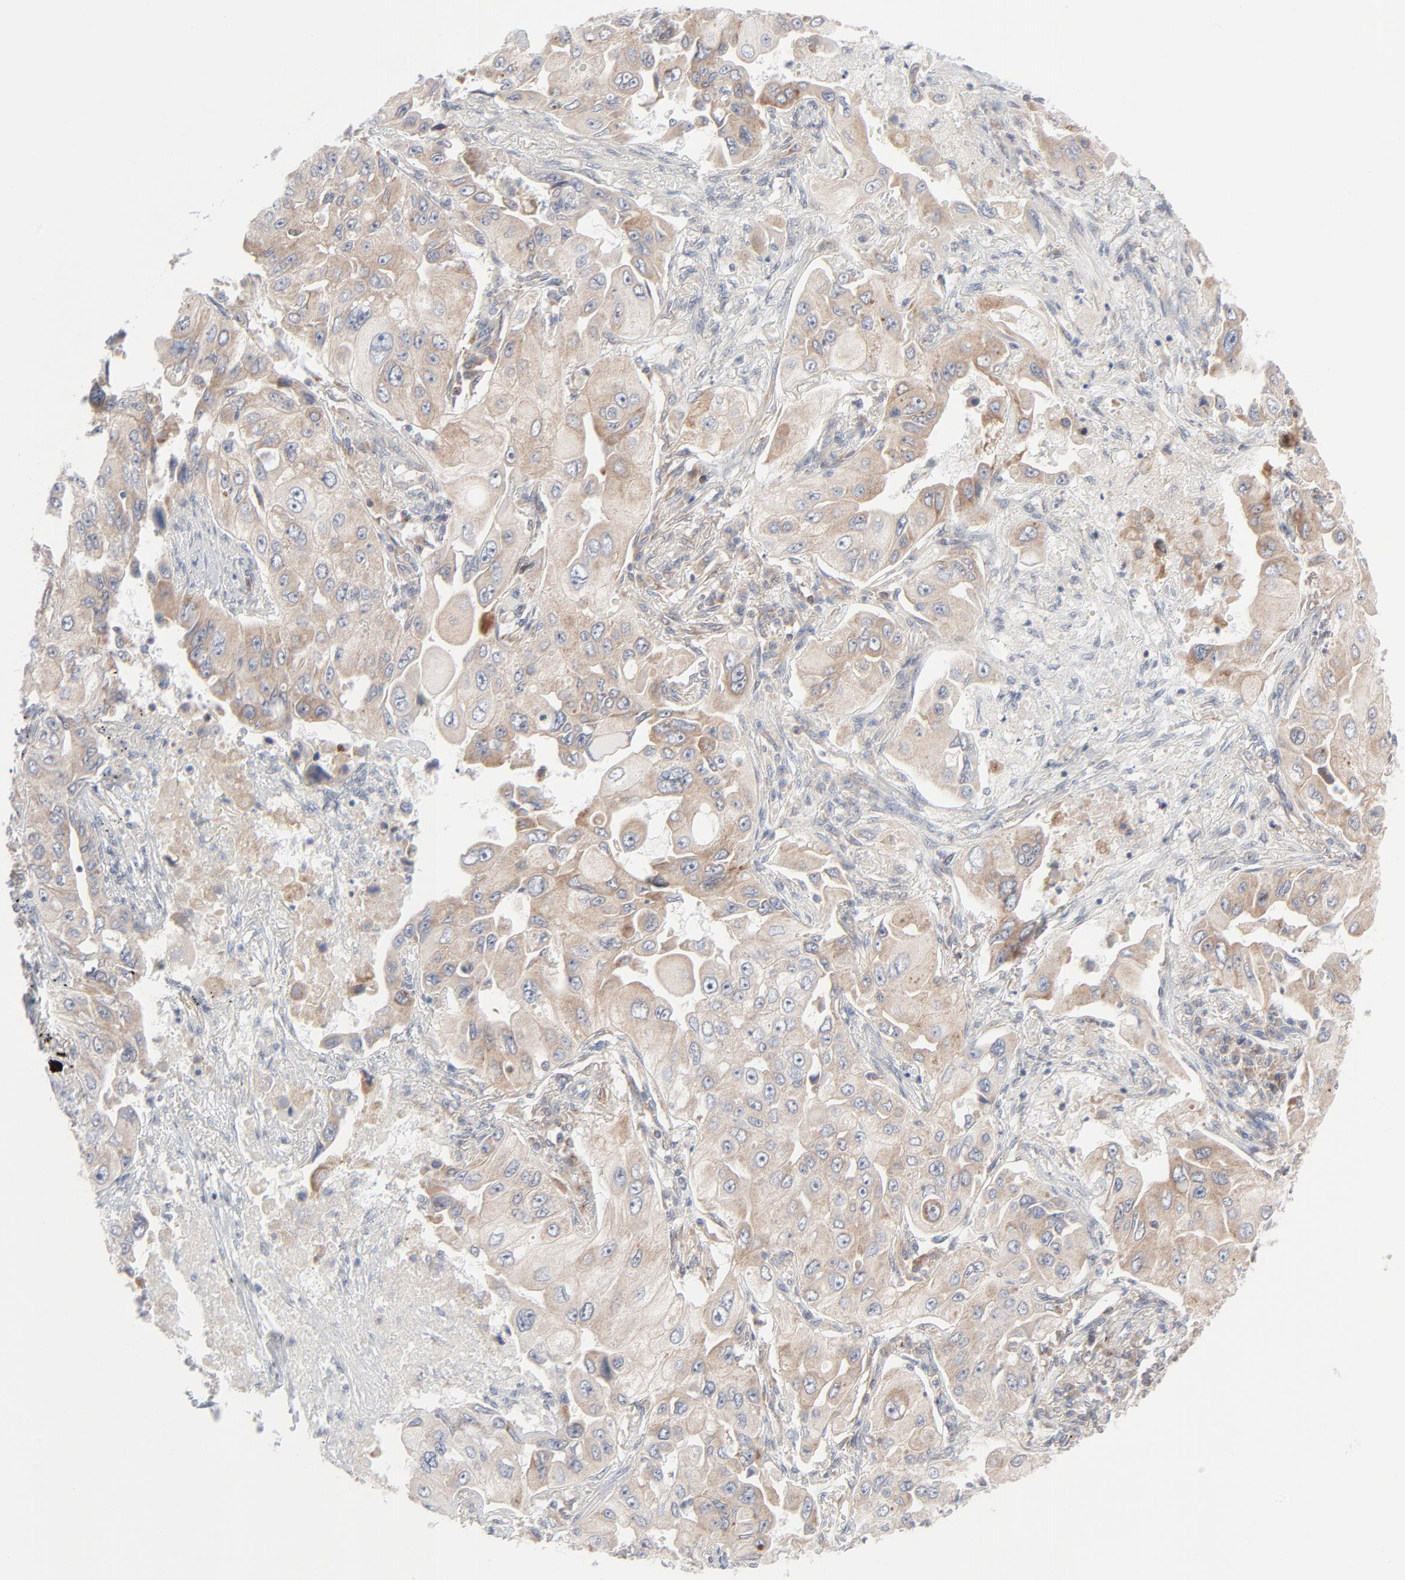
{"staining": {"intensity": "moderate", "quantity": ">75%", "location": "cytoplasmic/membranous"}, "tissue": "lung cancer", "cell_type": "Tumor cells", "image_type": "cancer", "snomed": [{"axis": "morphology", "description": "Adenocarcinoma, NOS"}, {"axis": "topography", "description": "Lung"}], "caption": "This is a photomicrograph of immunohistochemistry (IHC) staining of lung cancer, which shows moderate staining in the cytoplasmic/membranous of tumor cells.", "gene": "KDSR", "patient": {"sex": "male", "age": 84}}